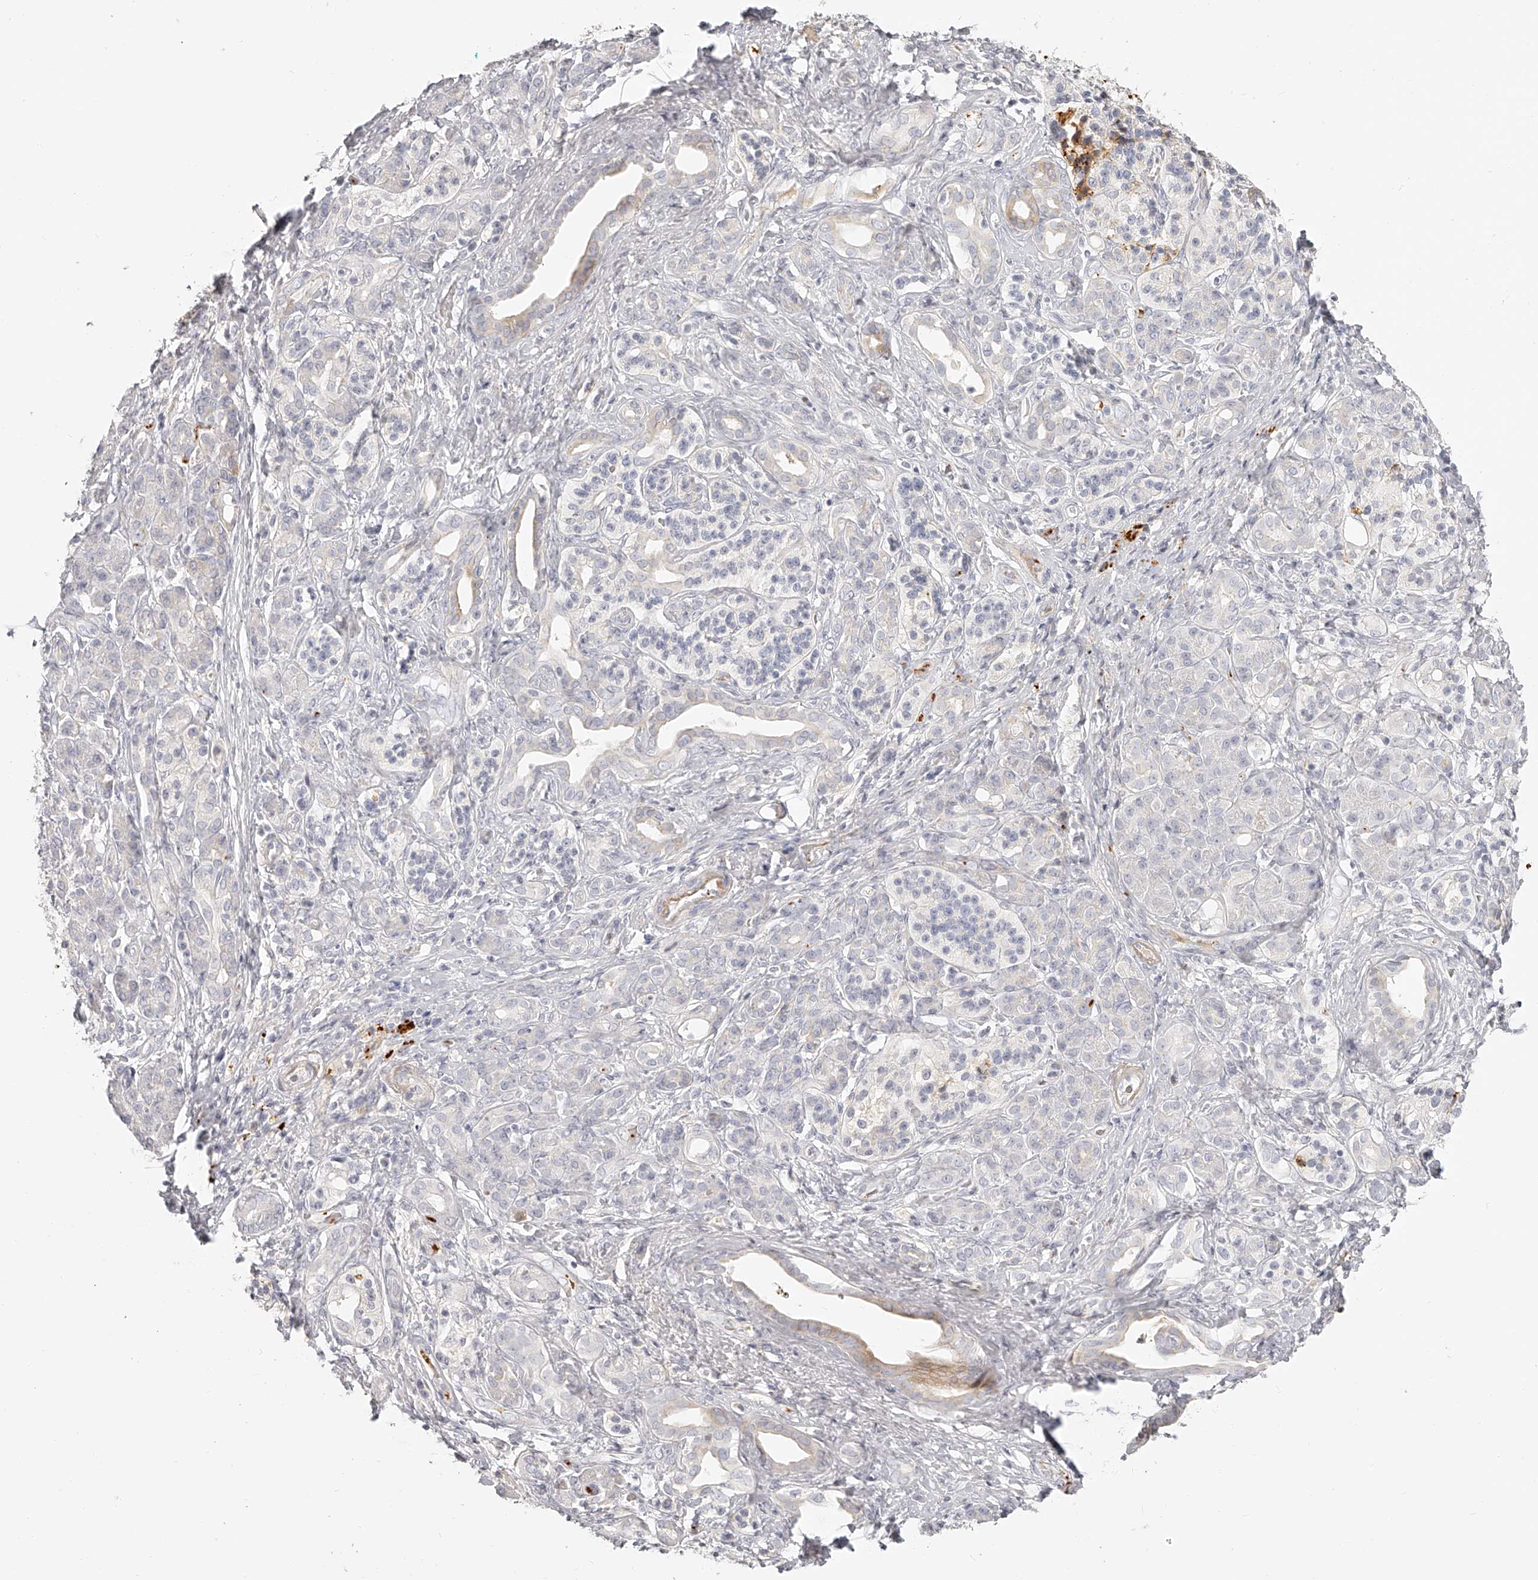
{"staining": {"intensity": "weak", "quantity": "<25%", "location": "cytoplasmic/membranous"}, "tissue": "pancreatic cancer", "cell_type": "Tumor cells", "image_type": "cancer", "snomed": [{"axis": "morphology", "description": "Adenocarcinoma, NOS"}, {"axis": "topography", "description": "Pancreas"}], "caption": "Protein analysis of adenocarcinoma (pancreatic) reveals no significant expression in tumor cells. (IHC, brightfield microscopy, high magnification).", "gene": "ITGB3", "patient": {"sex": "male", "age": 78}}